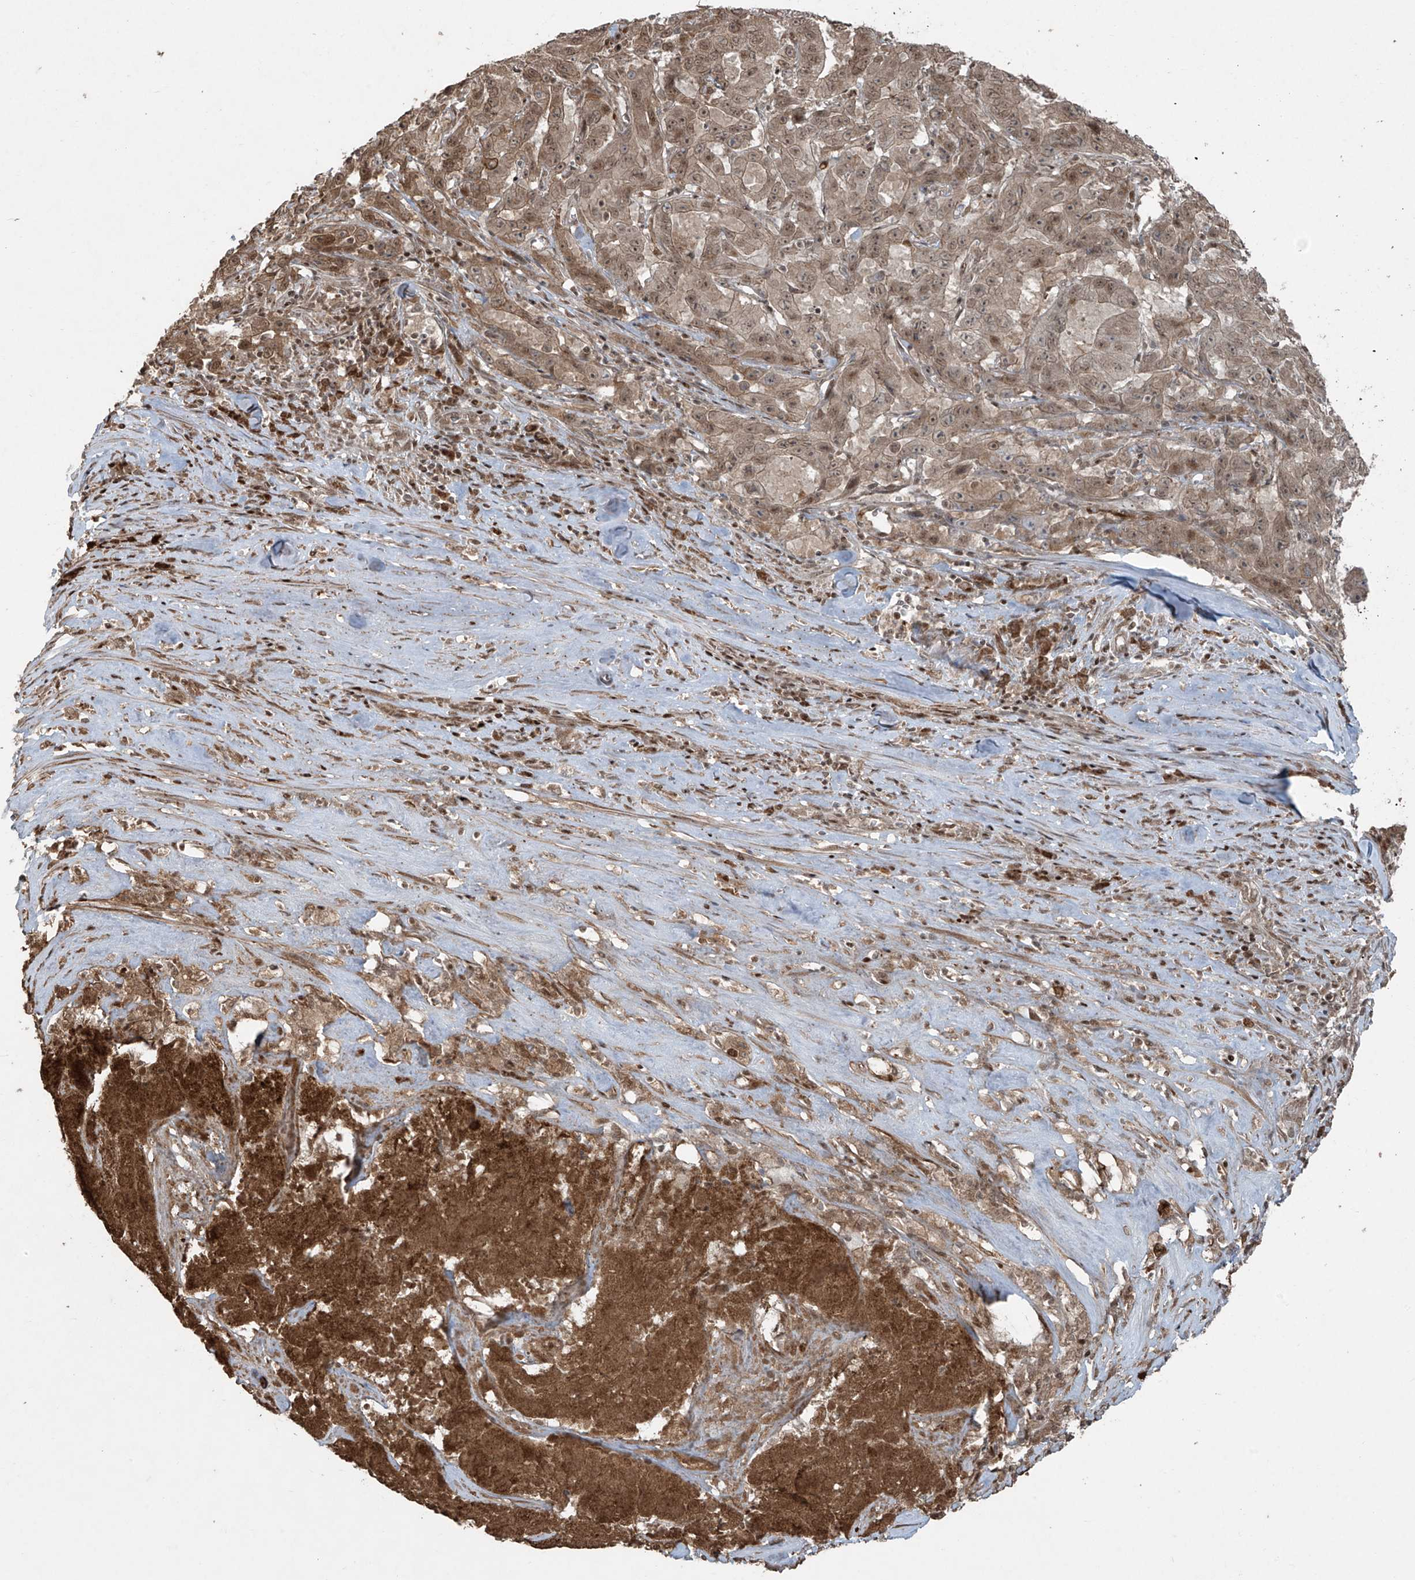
{"staining": {"intensity": "weak", "quantity": ">75%", "location": "cytoplasmic/membranous,nuclear"}, "tissue": "pancreatic cancer", "cell_type": "Tumor cells", "image_type": "cancer", "snomed": [{"axis": "morphology", "description": "Adenocarcinoma, NOS"}, {"axis": "topography", "description": "Pancreas"}], "caption": "Adenocarcinoma (pancreatic) was stained to show a protein in brown. There is low levels of weak cytoplasmic/membranous and nuclear expression in about >75% of tumor cells.", "gene": "TTC22", "patient": {"sex": "male", "age": 63}}